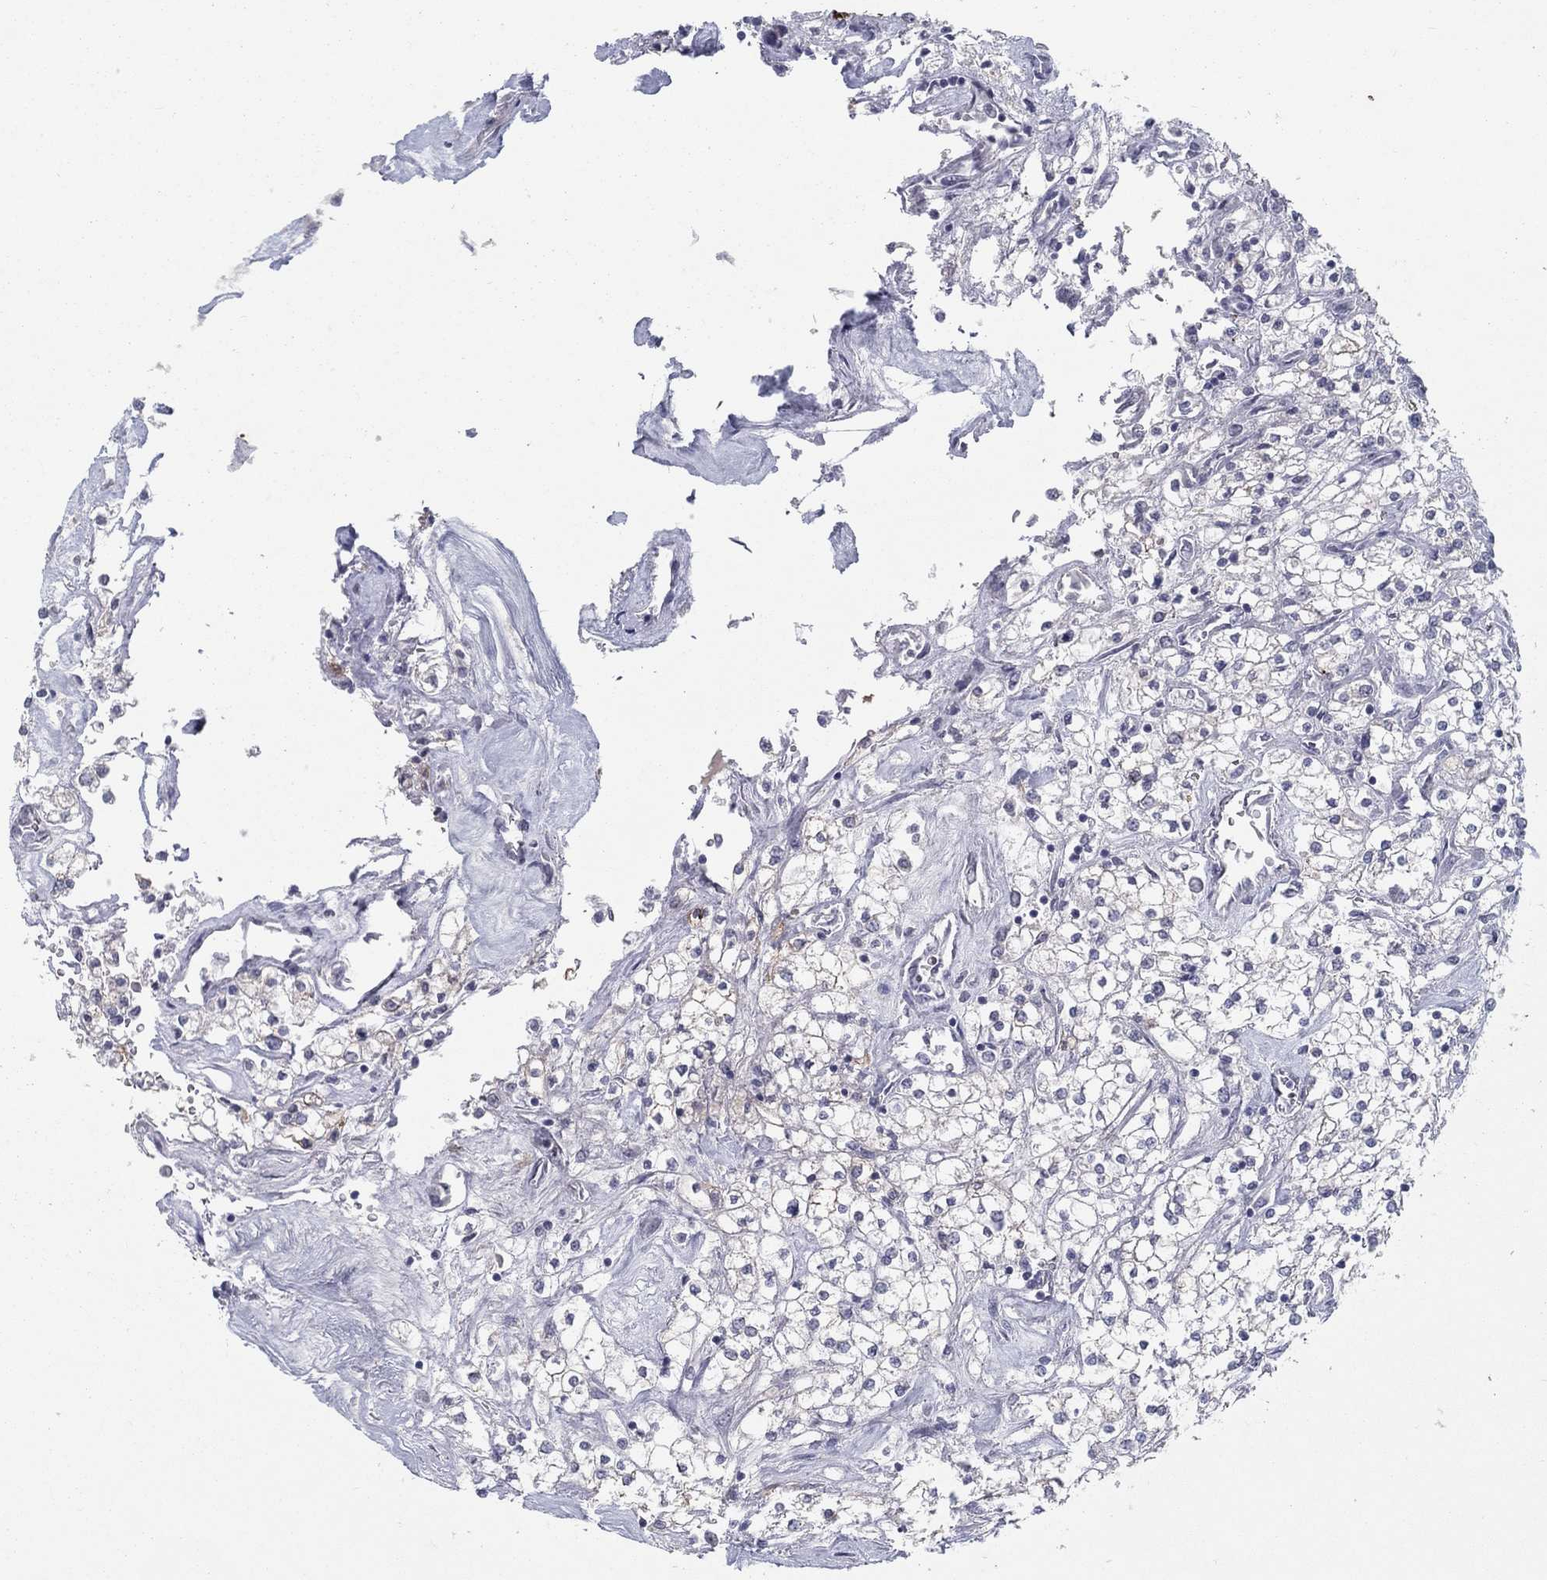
{"staining": {"intensity": "negative", "quantity": "none", "location": "none"}, "tissue": "renal cancer", "cell_type": "Tumor cells", "image_type": "cancer", "snomed": [{"axis": "morphology", "description": "Adenocarcinoma, NOS"}, {"axis": "topography", "description": "Kidney"}], "caption": "Renal cancer (adenocarcinoma) stained for a protein using immunohistochemistry displays no positivity tumor cells.", "gene": "ACE2", "patient": {"sex": "male", "age": 80}}